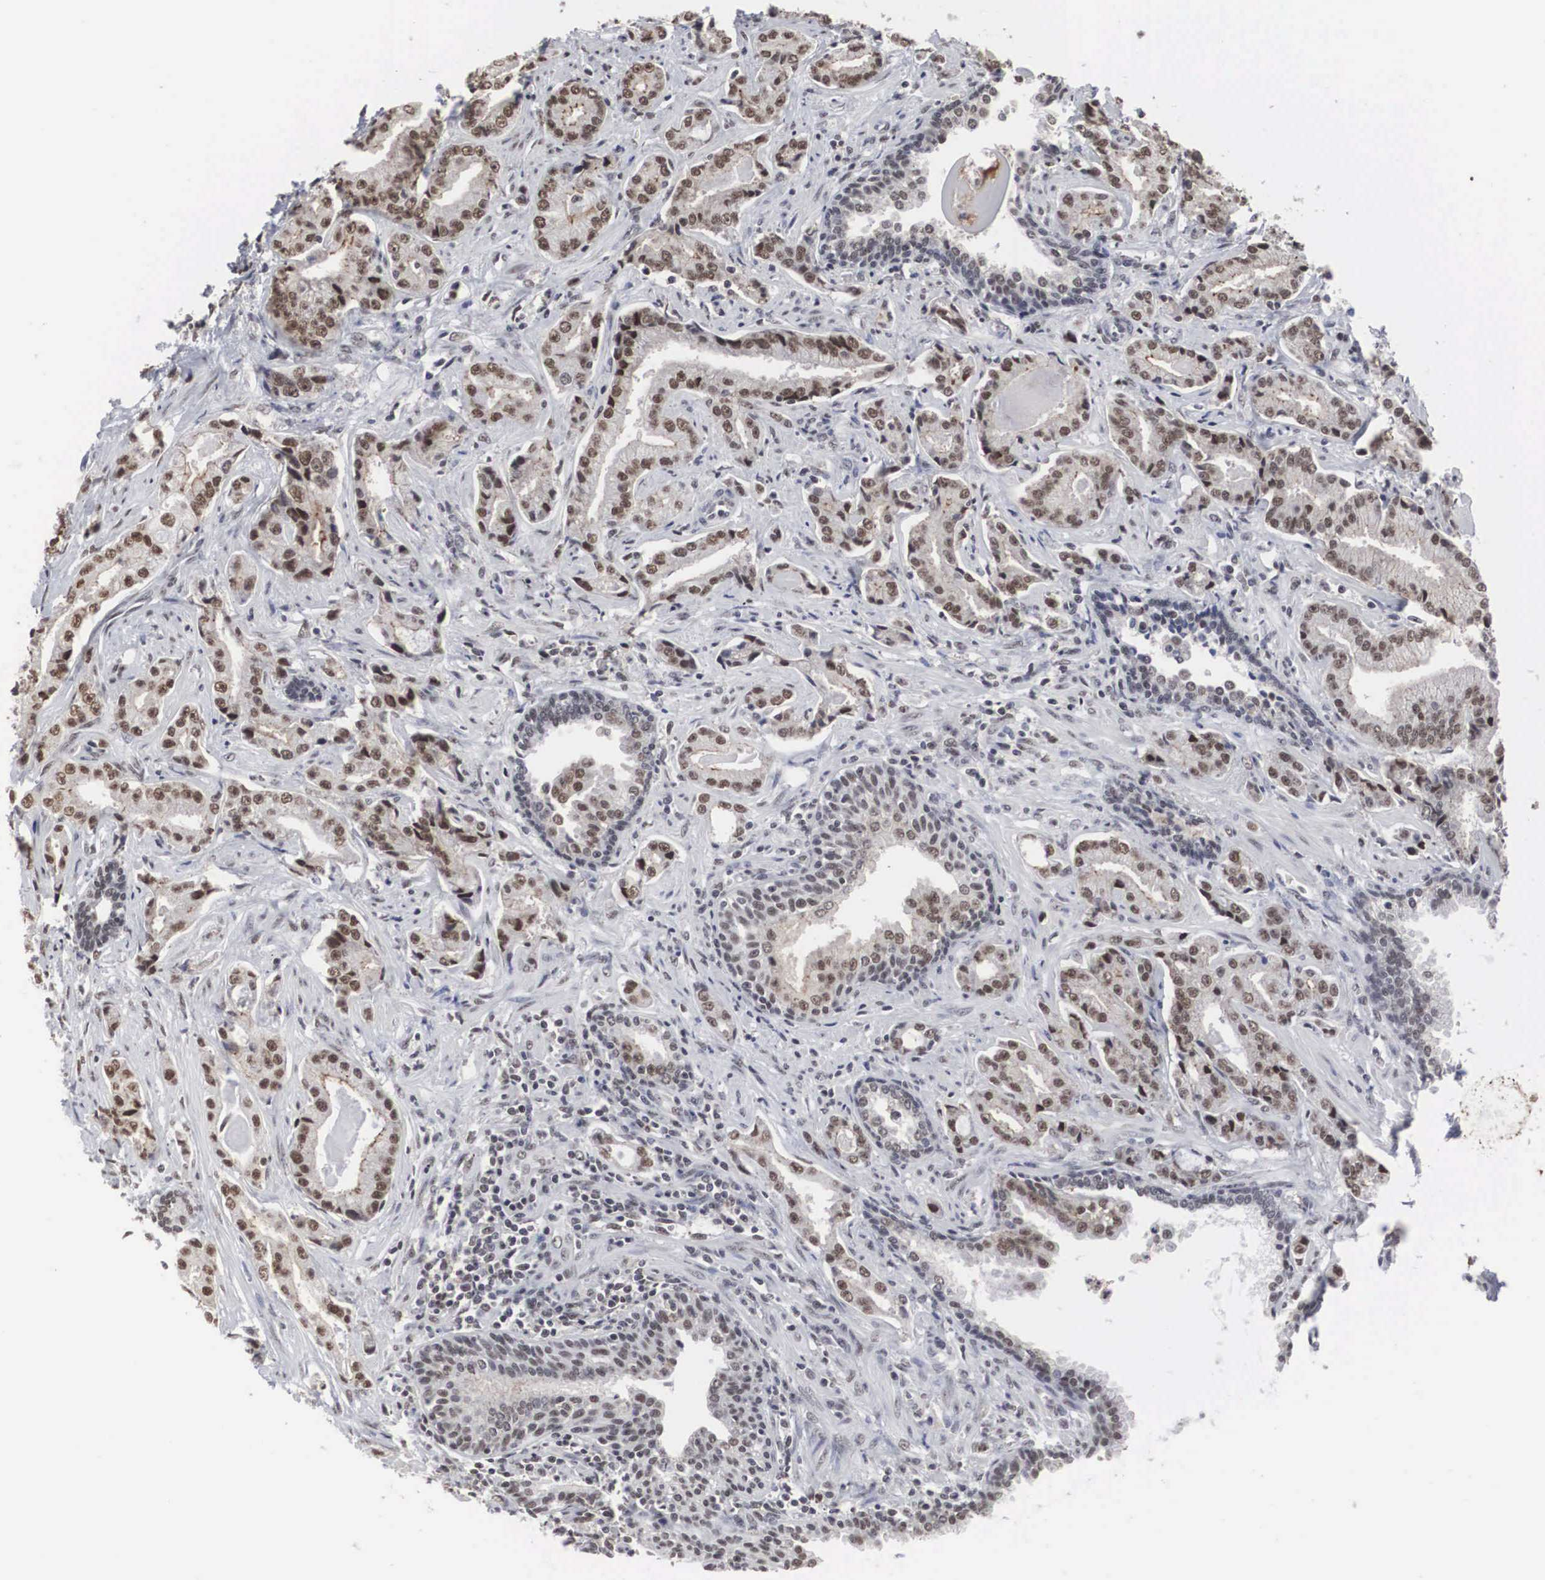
{"staining": {"intensity": "moderate", "quantity": "25%-75%", "location": "nuclear"}, "tissue": "prostate cancer", "cell_type": "Tumor cells", "image_type": "cancer", "snomed": [{"axis": "morphology", "description": "Adenocarcinoma, Low grade"}, {"axis": "topography", "description": "Prostate"}], "caption": "A high-resolution histopathology image shows immunohistochemistry (IHC) staining of prostate cancer, which exhibits moderate nuclear expression in approximately 25%-75% of tumor cells.", "gene": "AUTS2", "patient": {"sex": "male", "age": 65}}